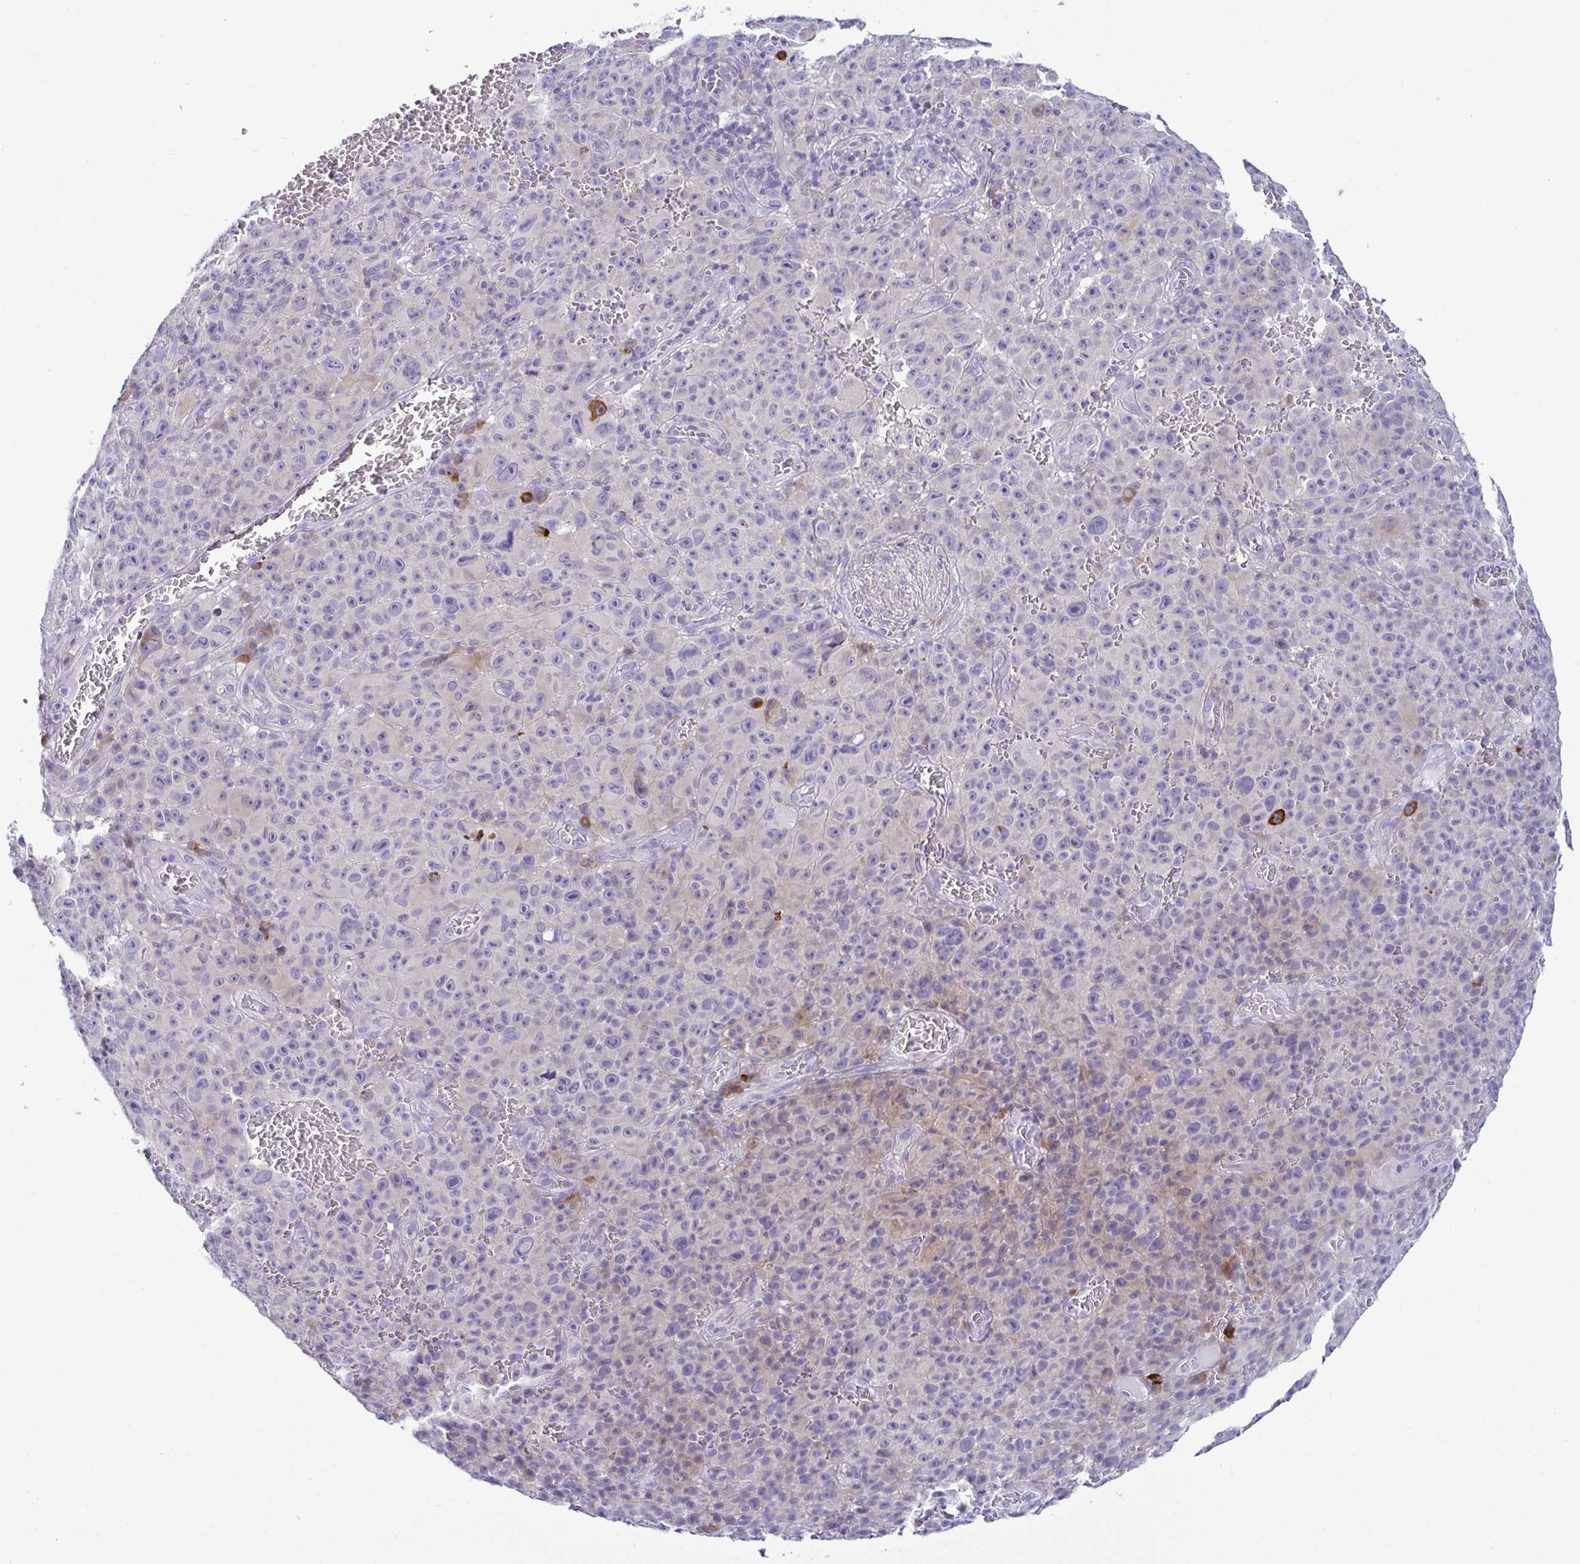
{"staining": {"intensity": "moderate", "quantity": "<25%", "location": "cytoplasmic/membranous"}, "tissue": "melanoma", "cell_type": "Tumor cells", "image_type": "cancer", "snomed": [{"axis": "morphology", "description": "Malignant melanoma, NOS"}, {"axis": "topography", "description": "Skin"}], "caption": "This is an image of IHC staining of melanoma, which shows moderate staining in the cytoplasmic/membranous of tumor cells.", "gene": "TFPI2", "patient": {"sex": "female", "age": 82}}